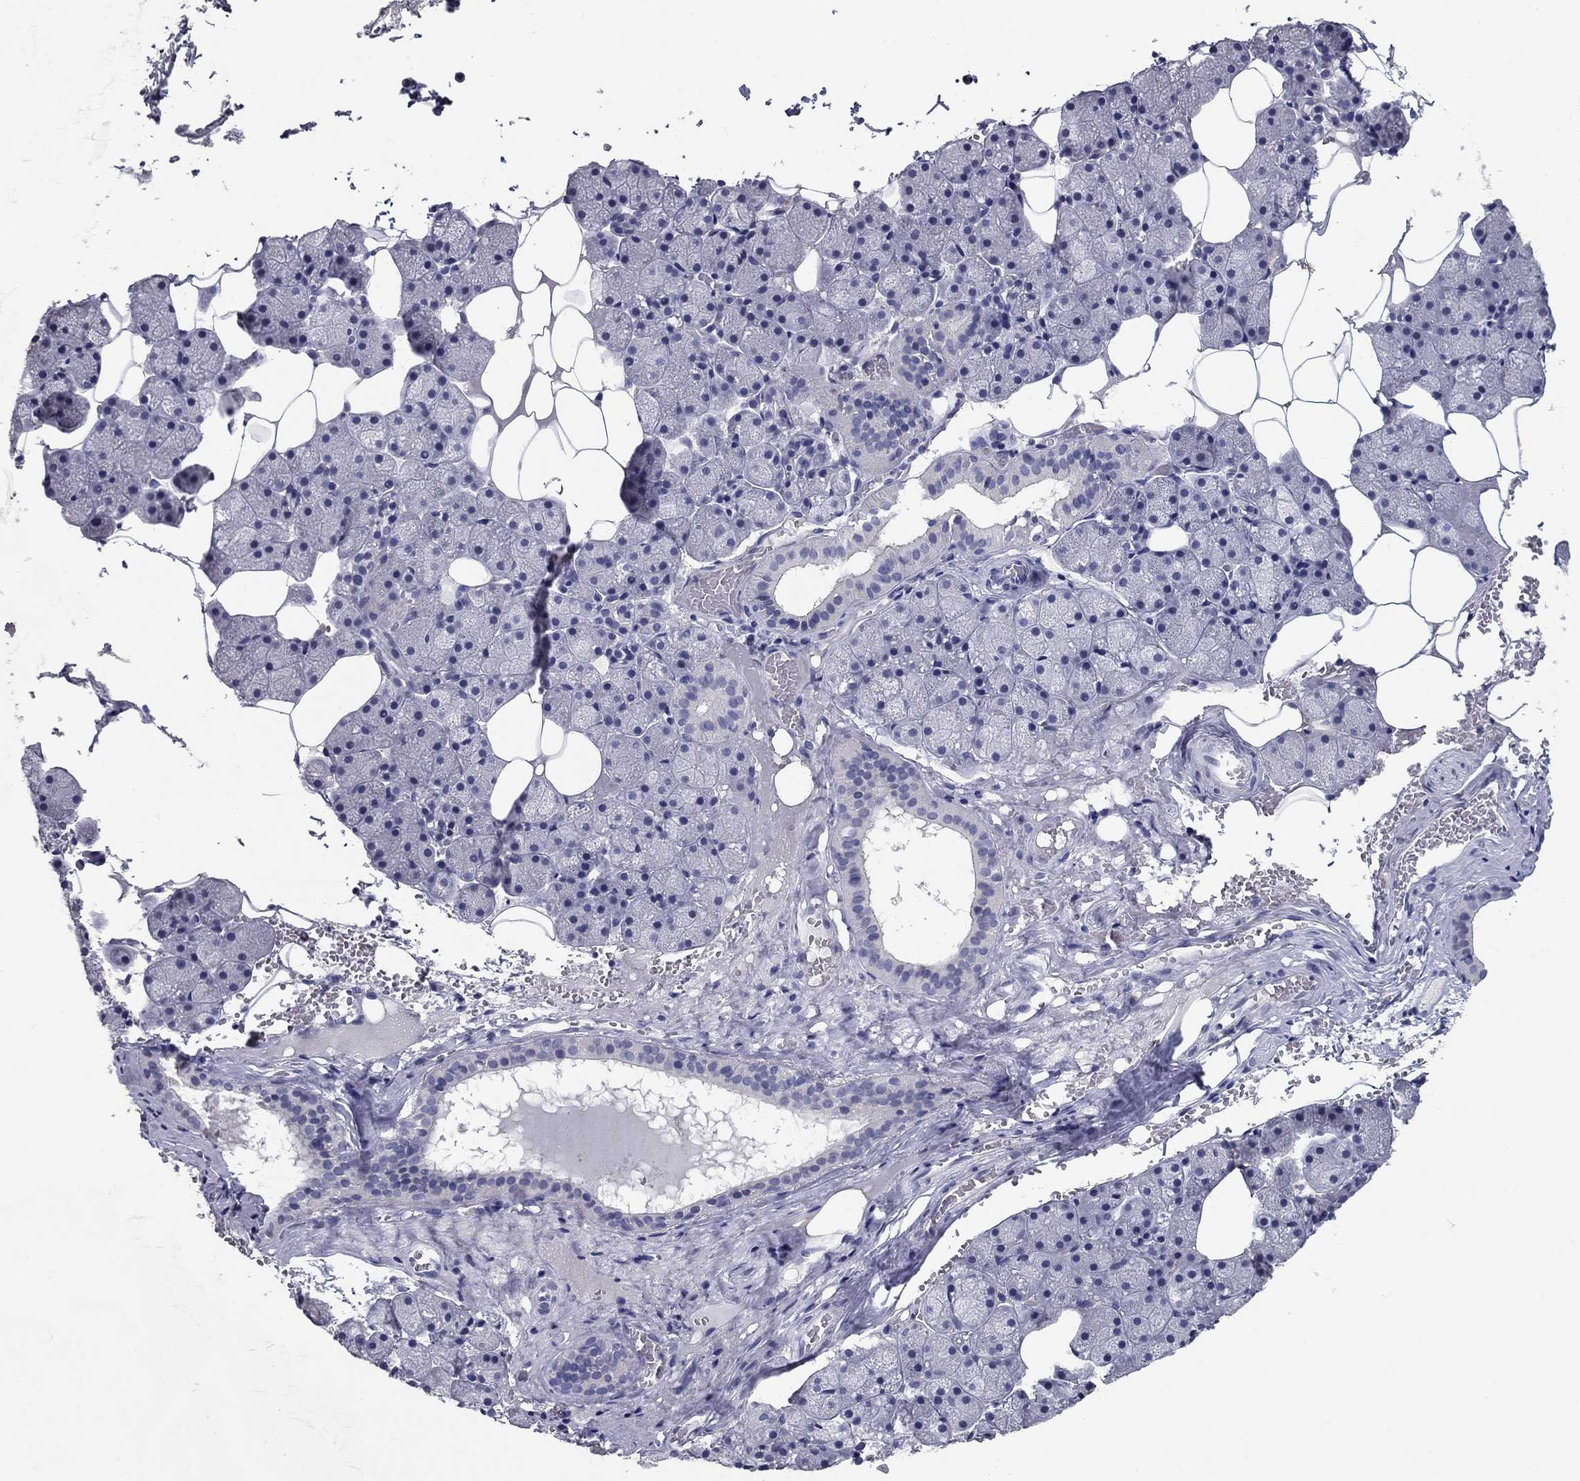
{"staining": {"intensity": "negative", "quantity": "none", "location": "none"}, "tissue": "salivary gland", "cell_type": "Glandular cells", "image_type": "normal", "snomed": [{"axis": "morphology", "description": "Normal tissue, NOS"}, {"axis": "topography", "description": "Salivary gland"}], "caption": "Glandular cells show no significant positivity in normal salivary gland. (DAB immunohistochemistry visualized using brightfield microscopy, high magnification).", "gene": "POMC", "patient": {"sex": "male", "age": 38}}